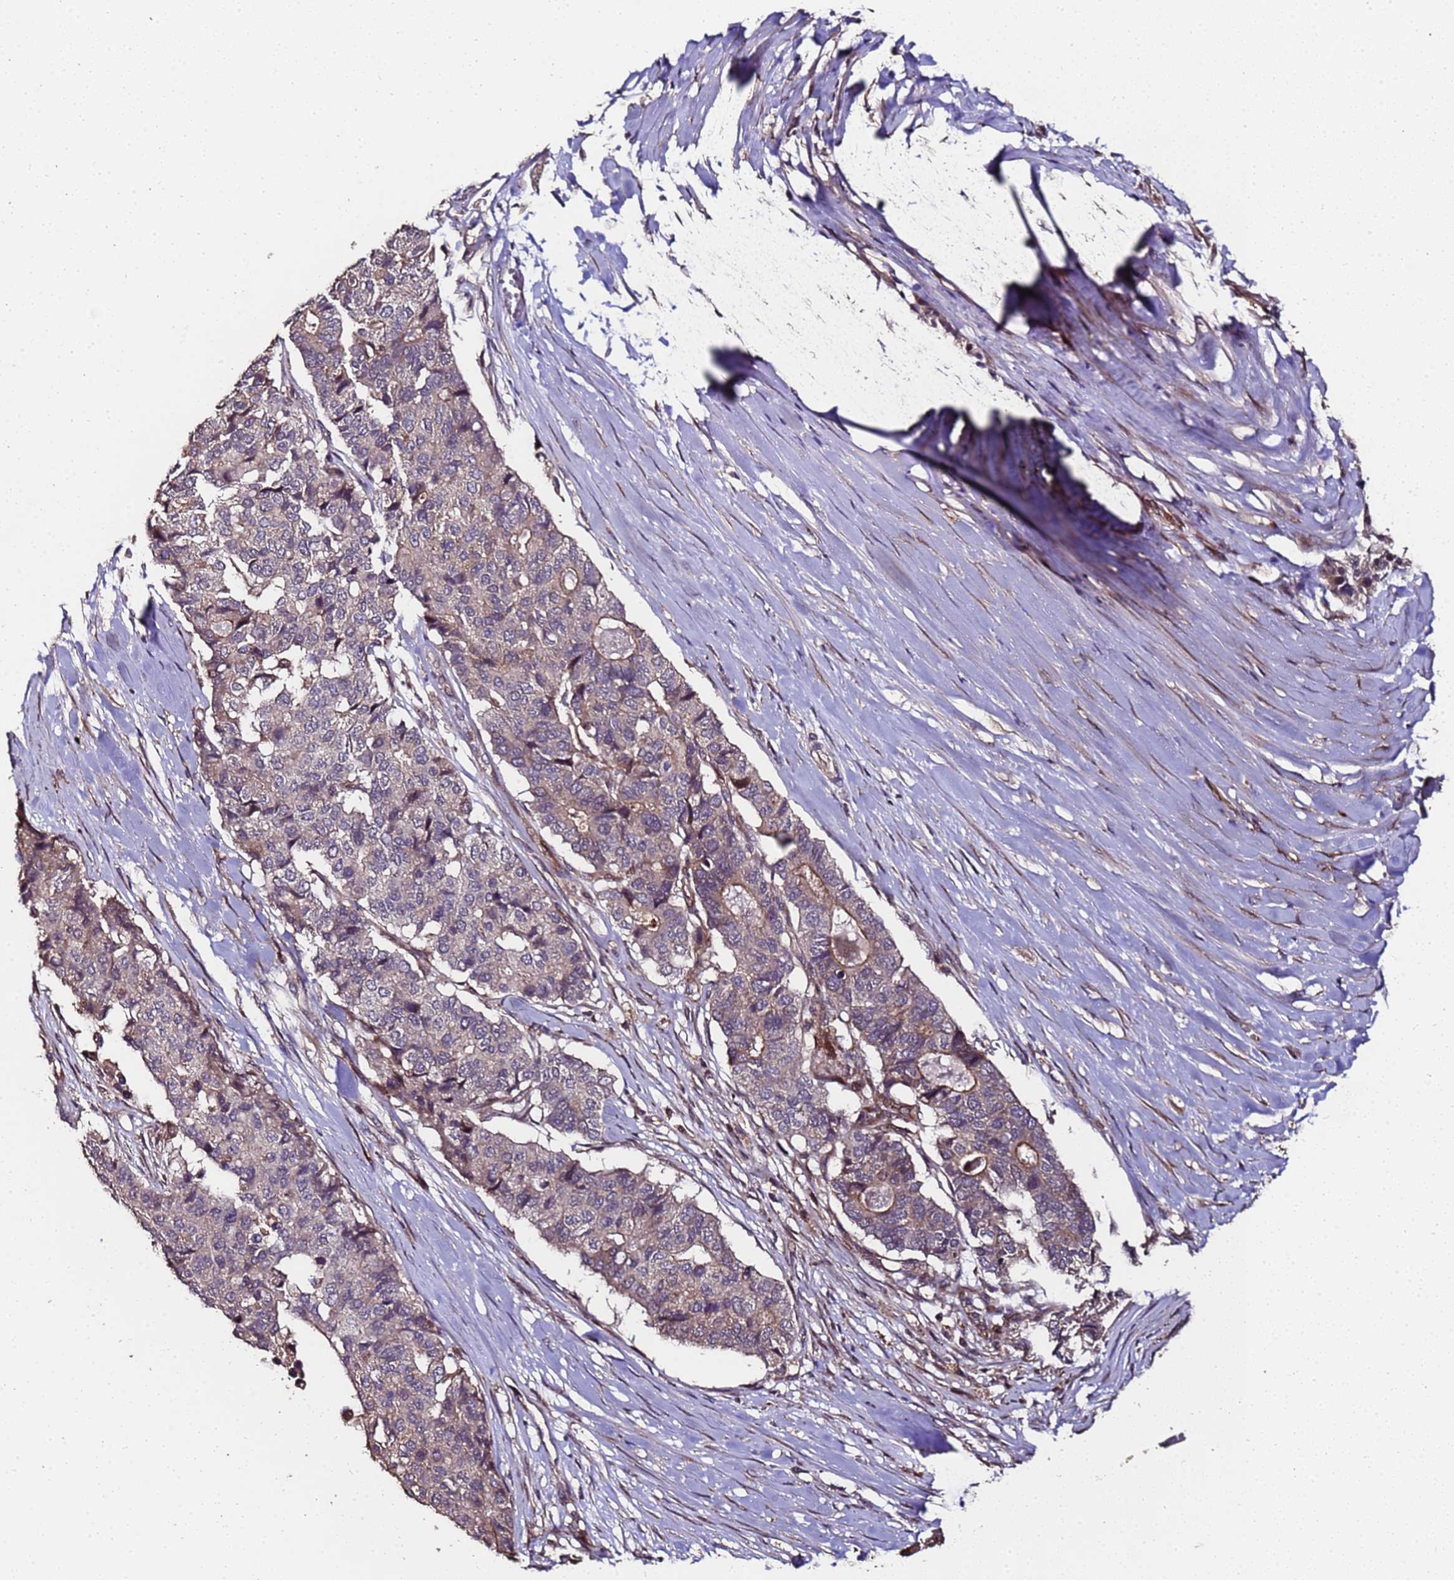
{"staining": {"intensity": "weak", "quantity": "<25%", "location": "cytoplasmic/membranous"}, "tissue": "pancreatic cancer", "cell_type": "Tumor cells", "image_type": "cancer", "snomed": [{"axis": "morphology", "description": "Adenocarcinoma, NOS"}, {"axis": "topography", "description": "Pancreas"}], "caption": "This micrograph is of pancreatic adenocarcinoma stained with immunohistochemistry to label a protein in brown with the nuclei are counter-stained blue. There is no positivity in tumor cells. (Stains: DAB immunohistochemistry with hematoxylin counter stain, Microscopy: brightfield microscopy at high magnification).", "gene": "PRODH", "patient": {"sex": "male", "age": 50}}